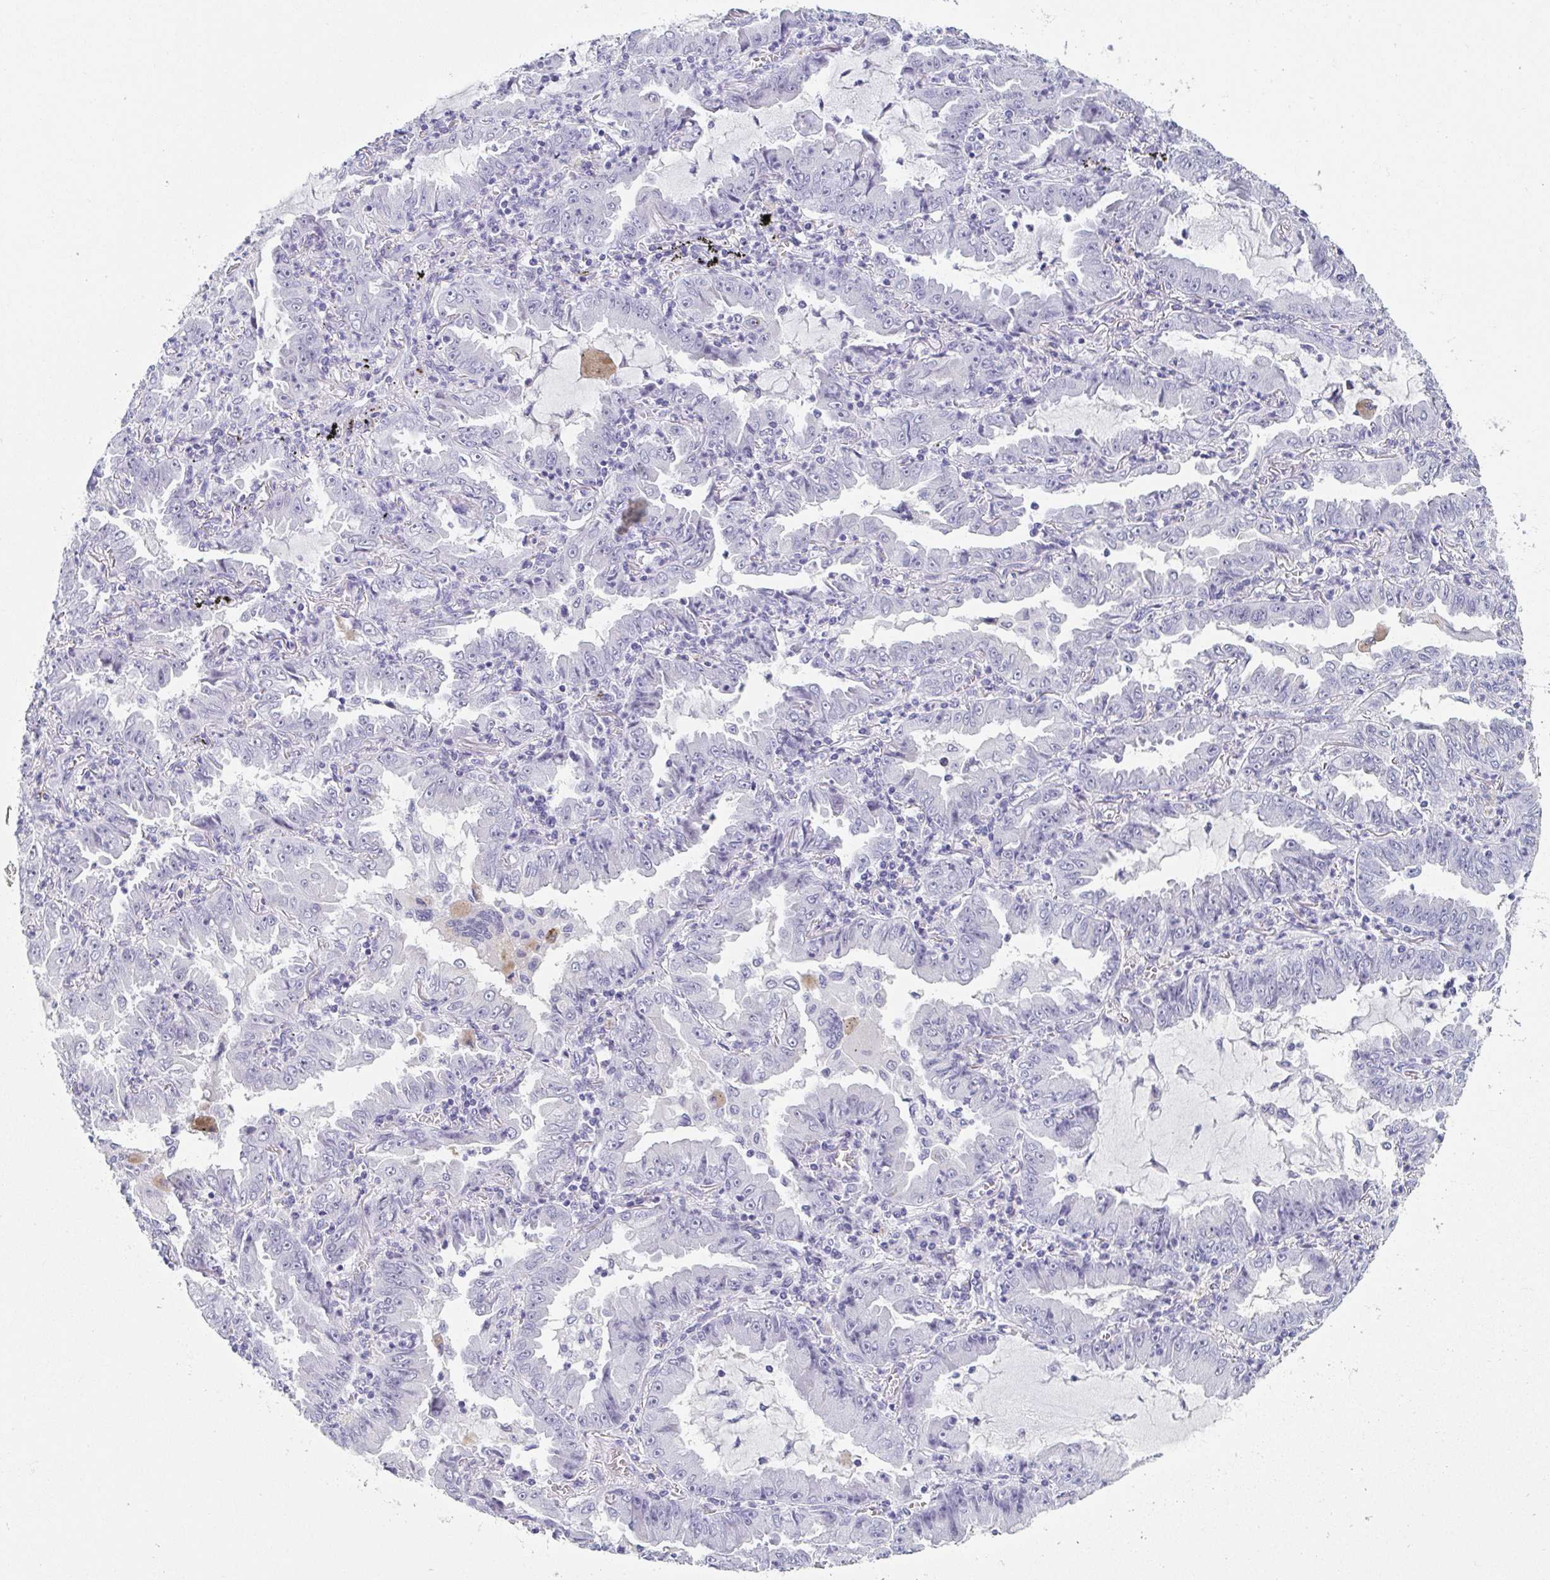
{"staining": {"intensity": "negative", "quantity": "none", "location": "none"}, "tissue": "lung cancer", "cell_type": "Tumor cells", "image_type": "cancer", "snomed": [{"axis": "morphology", "description": "Adenocarcinoma, NOS"}, {"axis": "topography", "description": "Lung"}], "caption": "DAB (3,3'-diaminobenzidine) immunohistochemical staining of lung cancer demonstrates no significant expression in tumor cells.", "gene": "REG4", "patient": {"sex": "female", "age": 52}}